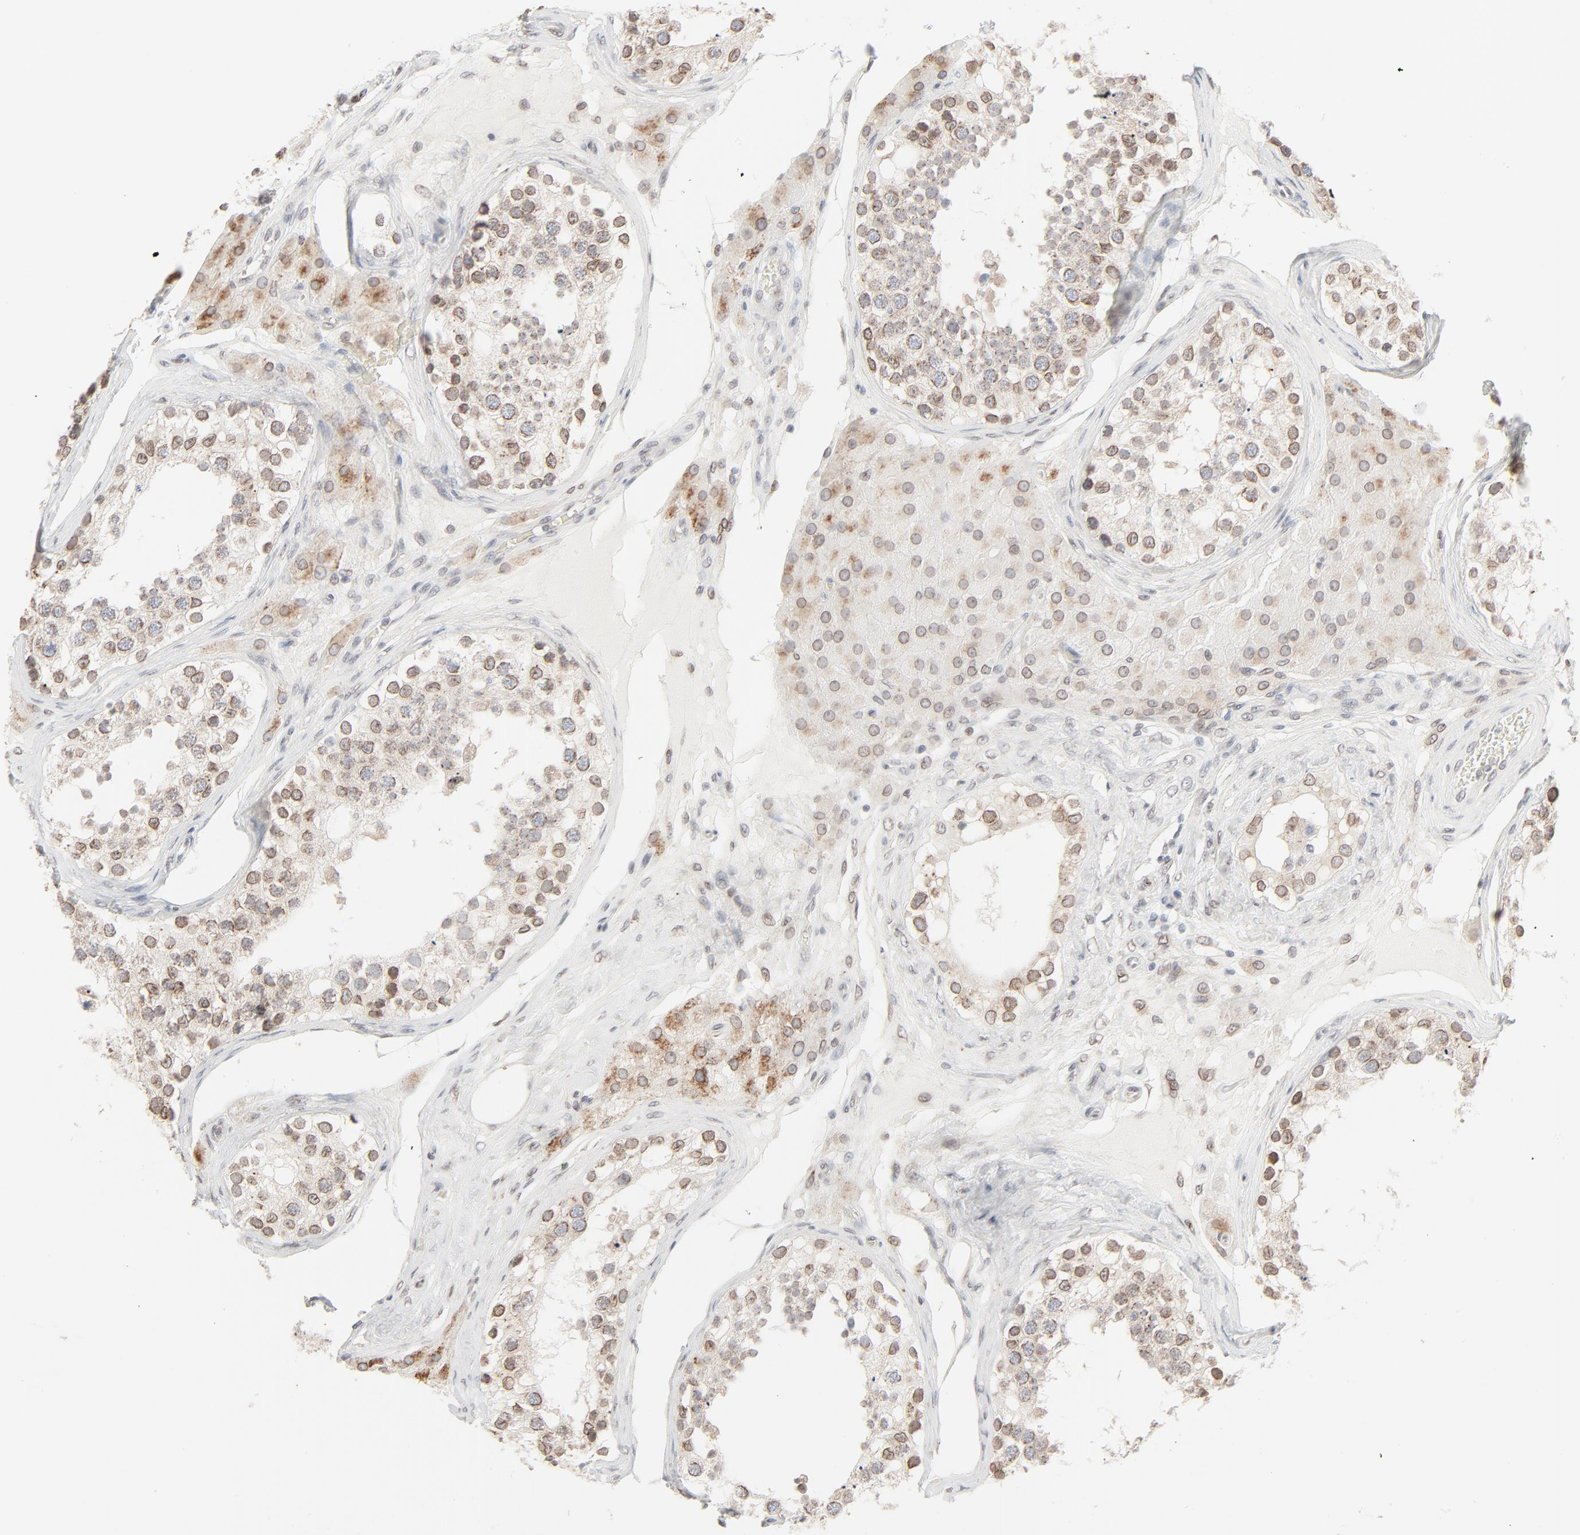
{"staining": {"intensity": "moderate", "quantity": "25%-75%", "location": "cytoplasmic/membranous,nuclear"}, "tissue": "testis", "cell_type": "Cells in seminiferous ducts", "image_type": "normal", "snomed": [{"axis": "morphology", "description": "Normal tissue, NOS"}, {"axis": "topography", "description": "Testis"}], "caption": "Immunohistochemistry of benign human testis demonstrates medium levels of moderate cytoplasmic/membranous,nuclear expression in about 25%-75% of cells in seminiferous ducts.", "gene": "MAD1L1", "patient": {"sex": "male", "age": 68}}